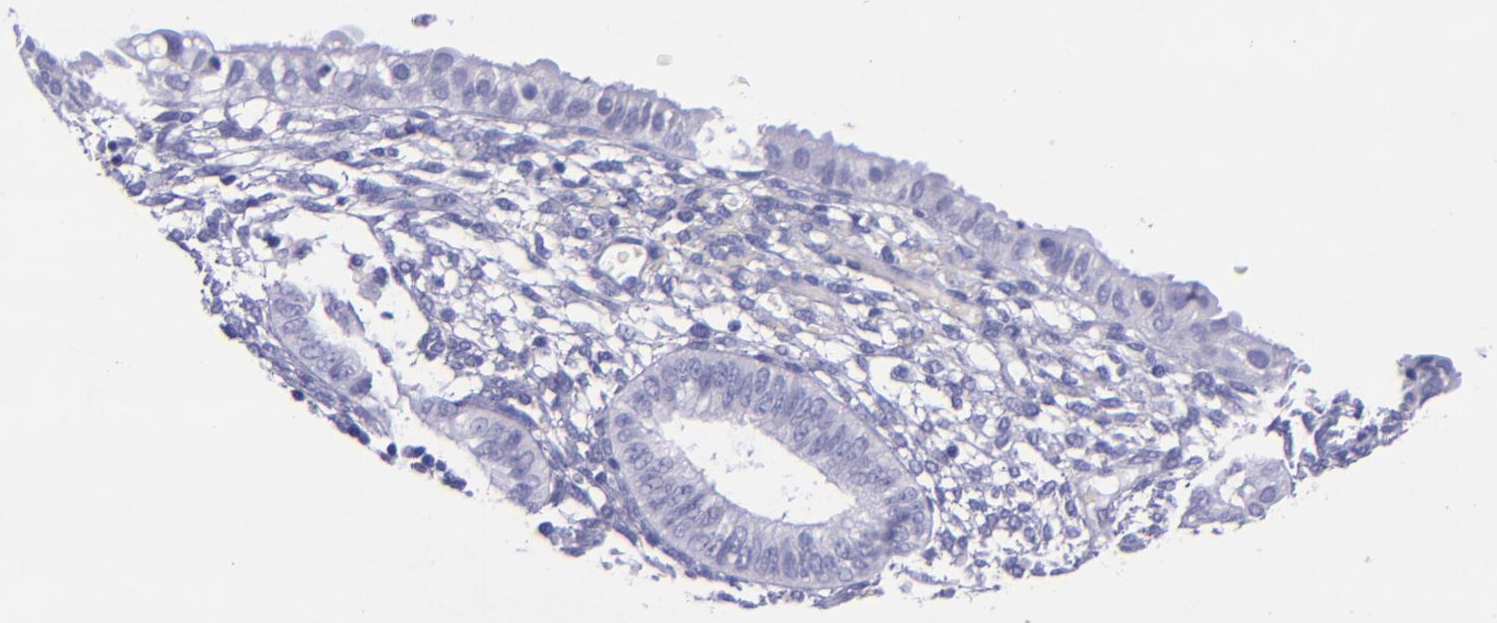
{"staining": {"intensity": "negative", "quantity": "none", "location": "none"}, "tissue": "endometrium", "cell_type": "Cells in endometrial stroma", "image_type": "normal", "snomed": [{"axis": "morphology", "description": "Normal tissue, NOS"}, {"axis": "topography", "description": "Endometrium"}], "caption": "Immunohistochemistry of benign human endometrium shows no staining in cells in endometrial stroma. (Immunohistochemistry, brightfield microscopy, high magnification).", "gene": "MBP", "patient": {"sex": "female", "age": 61}}